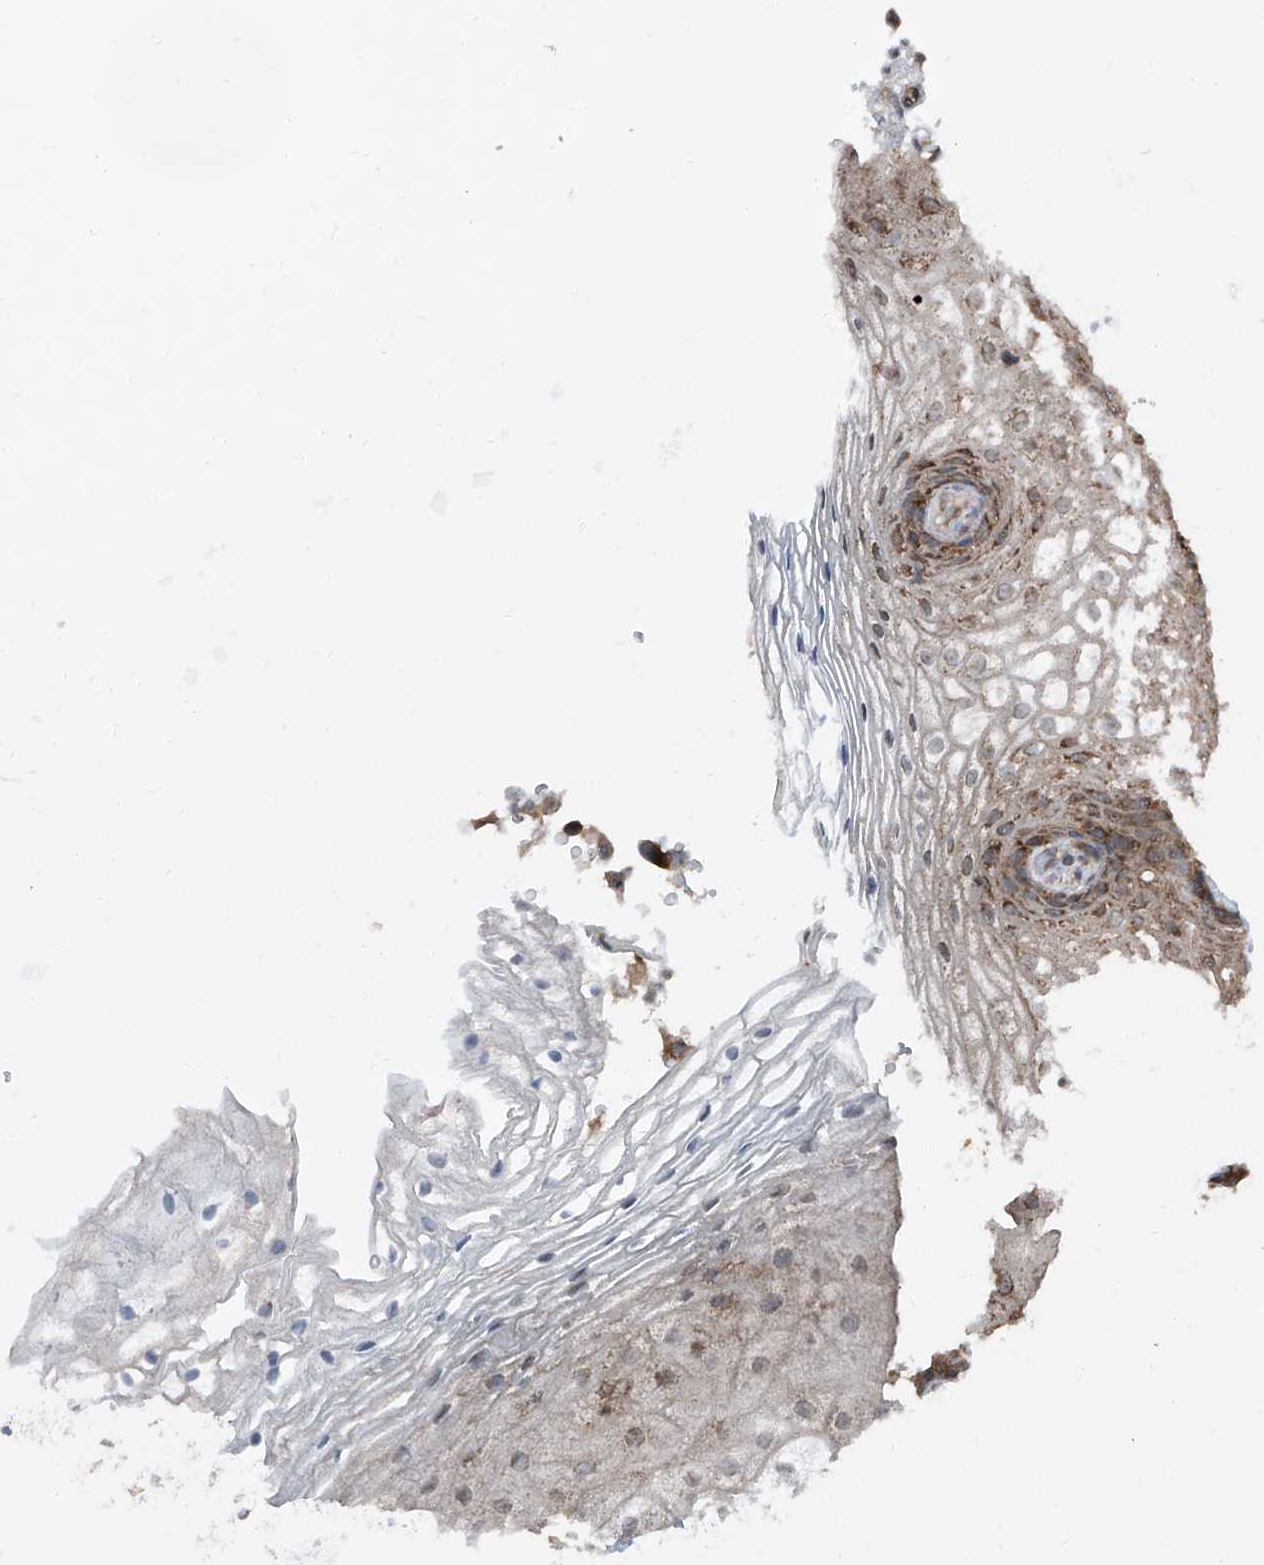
{"staining": {"intensity": "strong", "quantity": "<25%", "location": "cytoplasmic/membranous"}, "tissue": "vagina", "cell_type": "Squamous epithelial cells", "image_type": "normal", "snomed": [{"axis": "morphology", "description": "Normal tissue, NOS"}, {"axis": "topography", "description": "Vagina"}], "caption": "Immunohistochemistry (IHC) (DAB (3,3'-diaminobenzidine)) staining of unremarkable human vagina shows strong cytoplasmic/membranous protein expression in about <25% of squamous epithelial cells.", "gene": "LIMK1", "patient": {"sex": "female", "age": 60}}